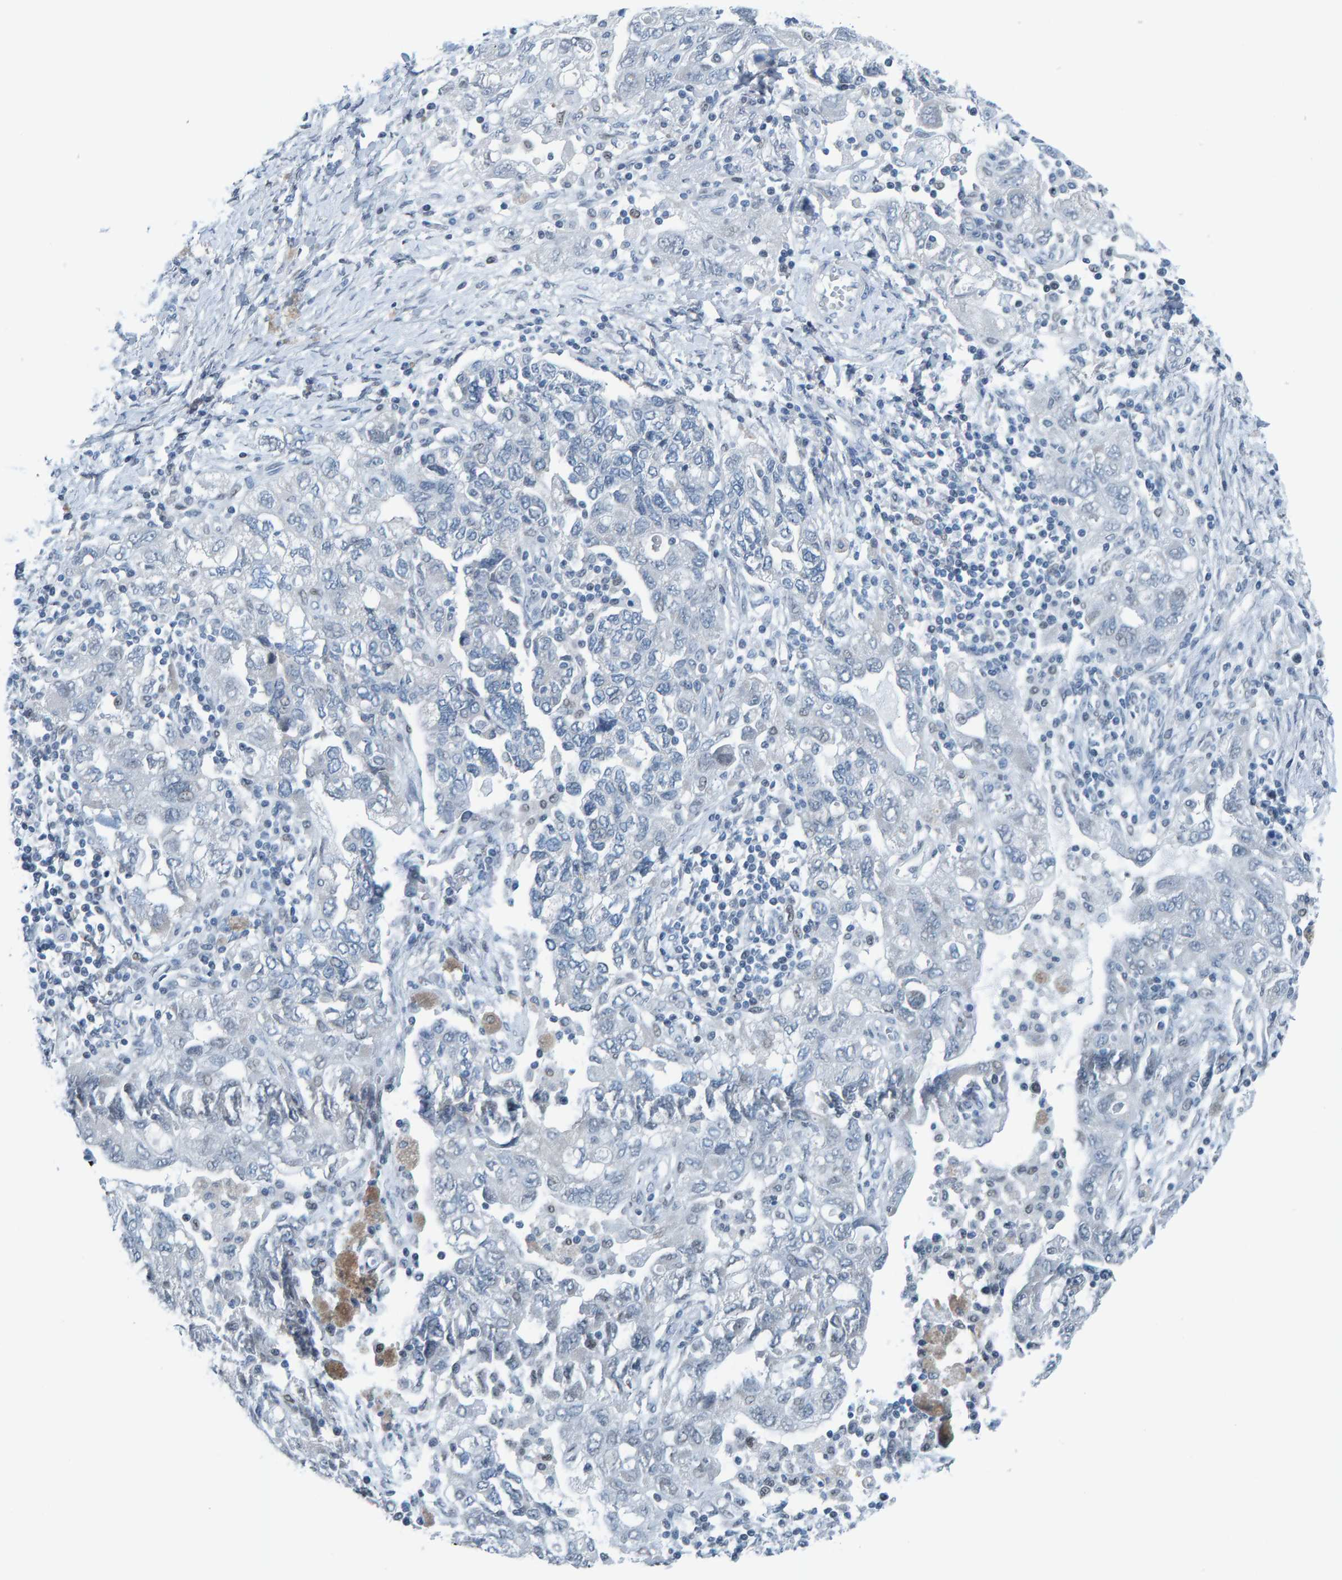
{"staining": {"intensity": "negative", "quantity": "none", "location": "none"}, "tissue": "ovarian cancer", "cell_type": "Tumor cells", "image_type": "cancer", "snomed": [{"axis": "morphology", "description": "Carcinoma, NOS"}, {"axis": "morphology", "description": "Cystadenocarcinoma, serous, NOS"}, {"axis": "topography", "description": "Ovary"}], "caption": "Histopathology image shows no protein staining in tumor cells of ovarian serous cystadenocarcinoma tissue. (Immunohistochemistry (ihc), brightfield microscopy, high magnification).", "gene": "CNP", "patient": {"sex": "female", "age": 69}}